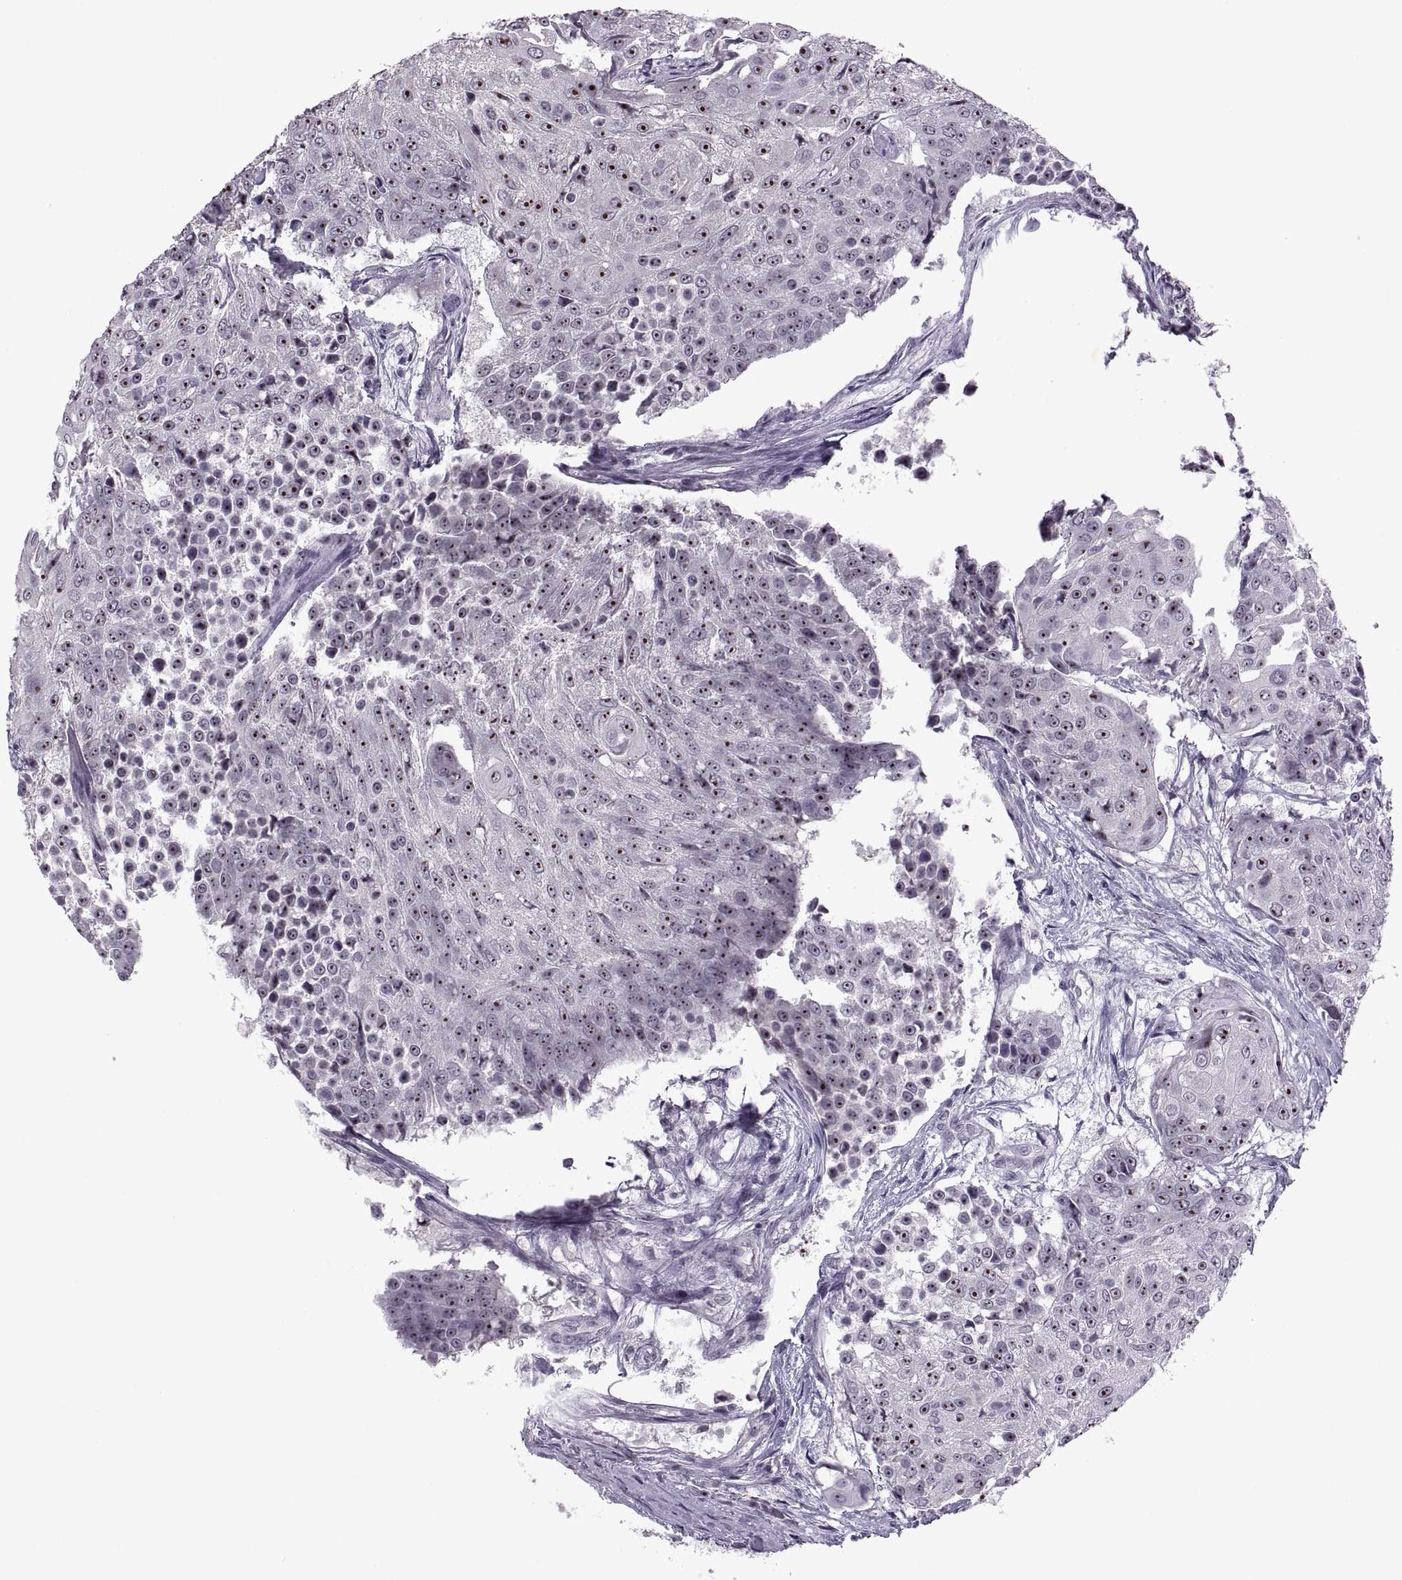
{"staining": {"intensity": "strong", "quantity": ">75%", "location": "nuclear"}, "tissue": "urothelial cancer", "cell_type": "Tumor cells", "image_type": "cancer", "snomed": [{"axis": "morphology", "description": "Urothelial carcinoma, High grade"}, {"axis": "topography", "description": "Urinary bladder"}], "caption": "A histopathology image of human urothelial cancer stained for a protein exhibits strong nuclear brown staining in tumor cells.", "gene": "SINHCAF", "patient": {"sex": "female", "age": 63}}